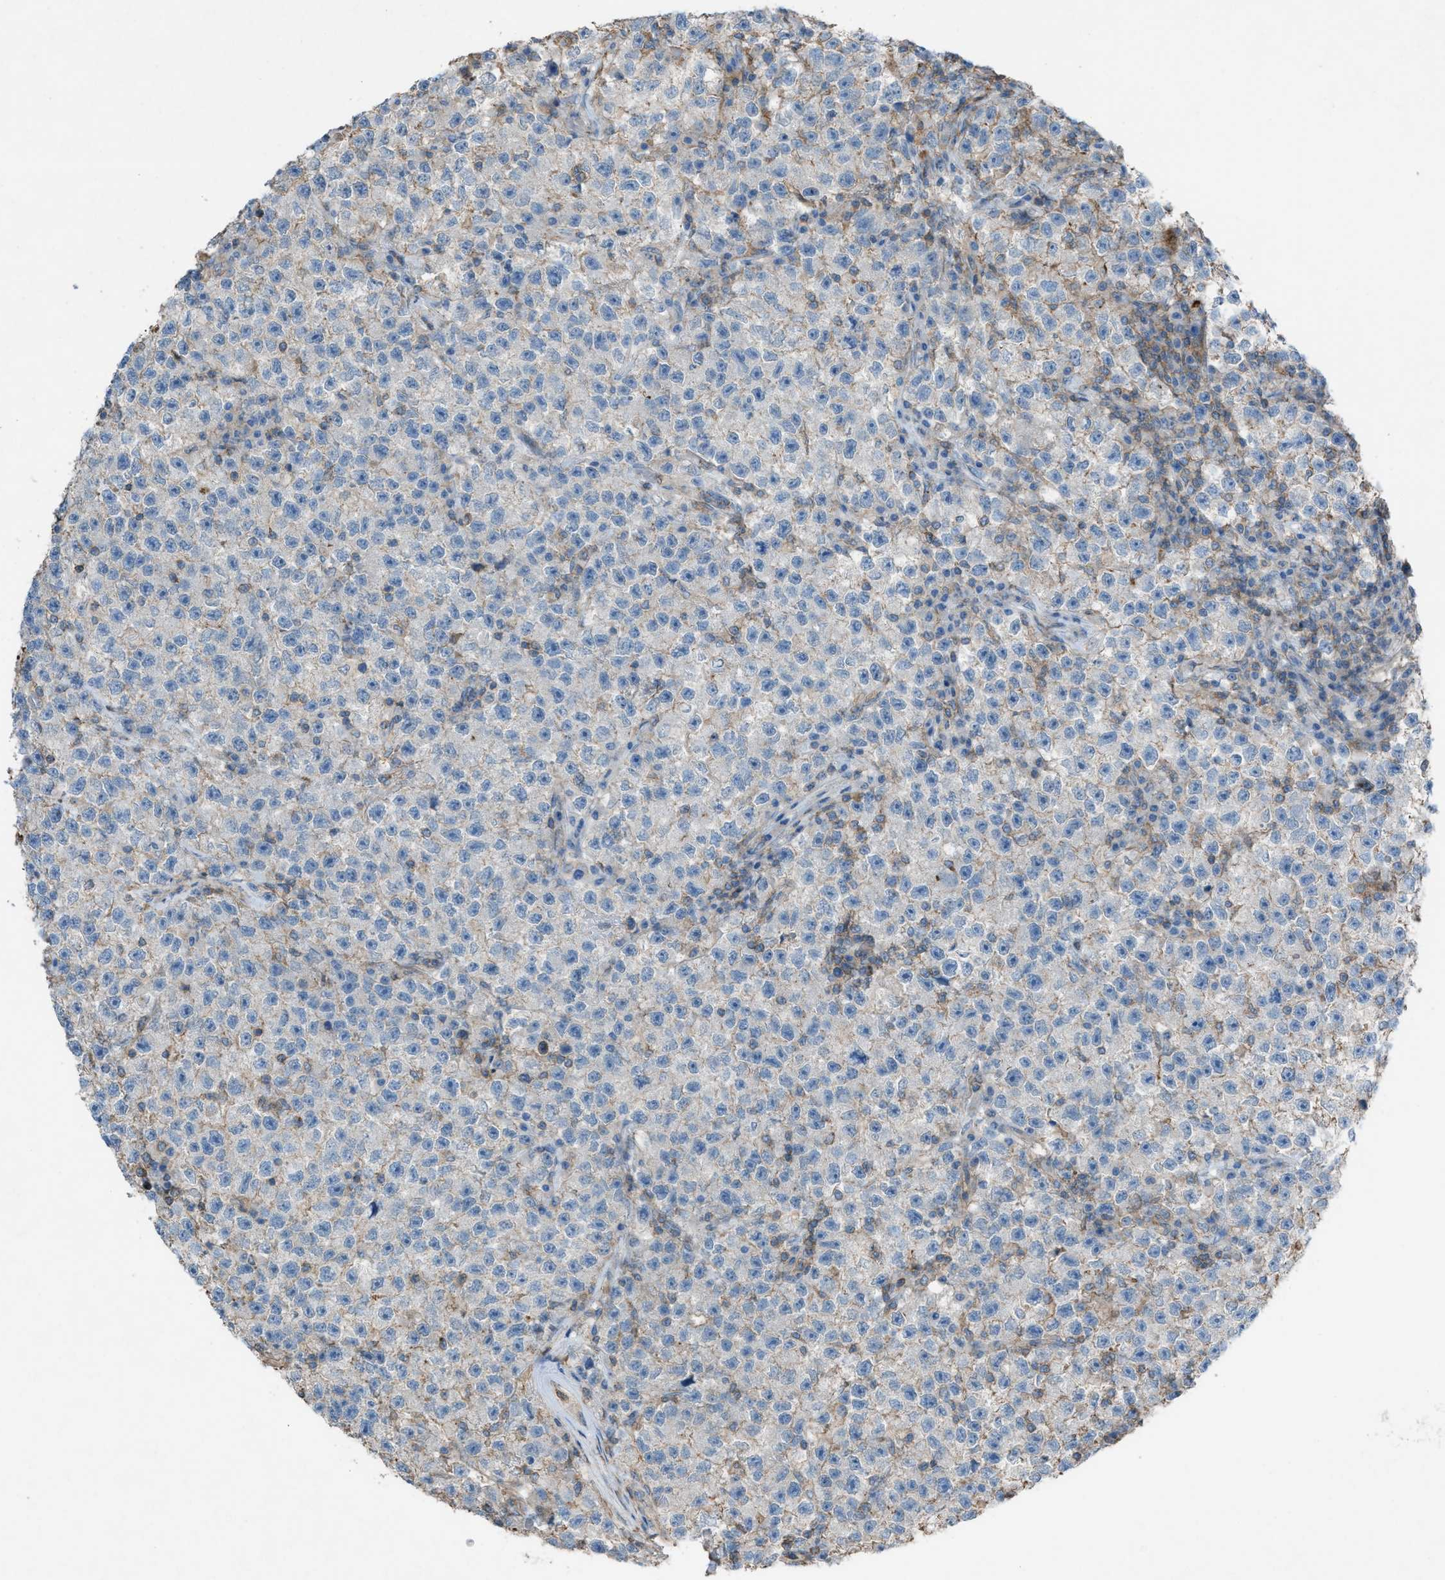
{"staining": {"intensity": "weak", "quantity": "25%-75%", "location": "cytoplasmic/membranous"}, "tissue": "testis cancer", "cell_type": "Tumor cells", "image_type": "cancer", "snomed": [{"axis": "morphology", "description": "Seminoma, NOS"}, {"axis": "topography", "description": "Testis"}], "caption": "The immunohistochemical stain shows weak cytoplasmic/membranous expression in tumor cells of testis cancer tissue.", "gene": "NCK2", "patient": {"sex": "male", "age": 22}}